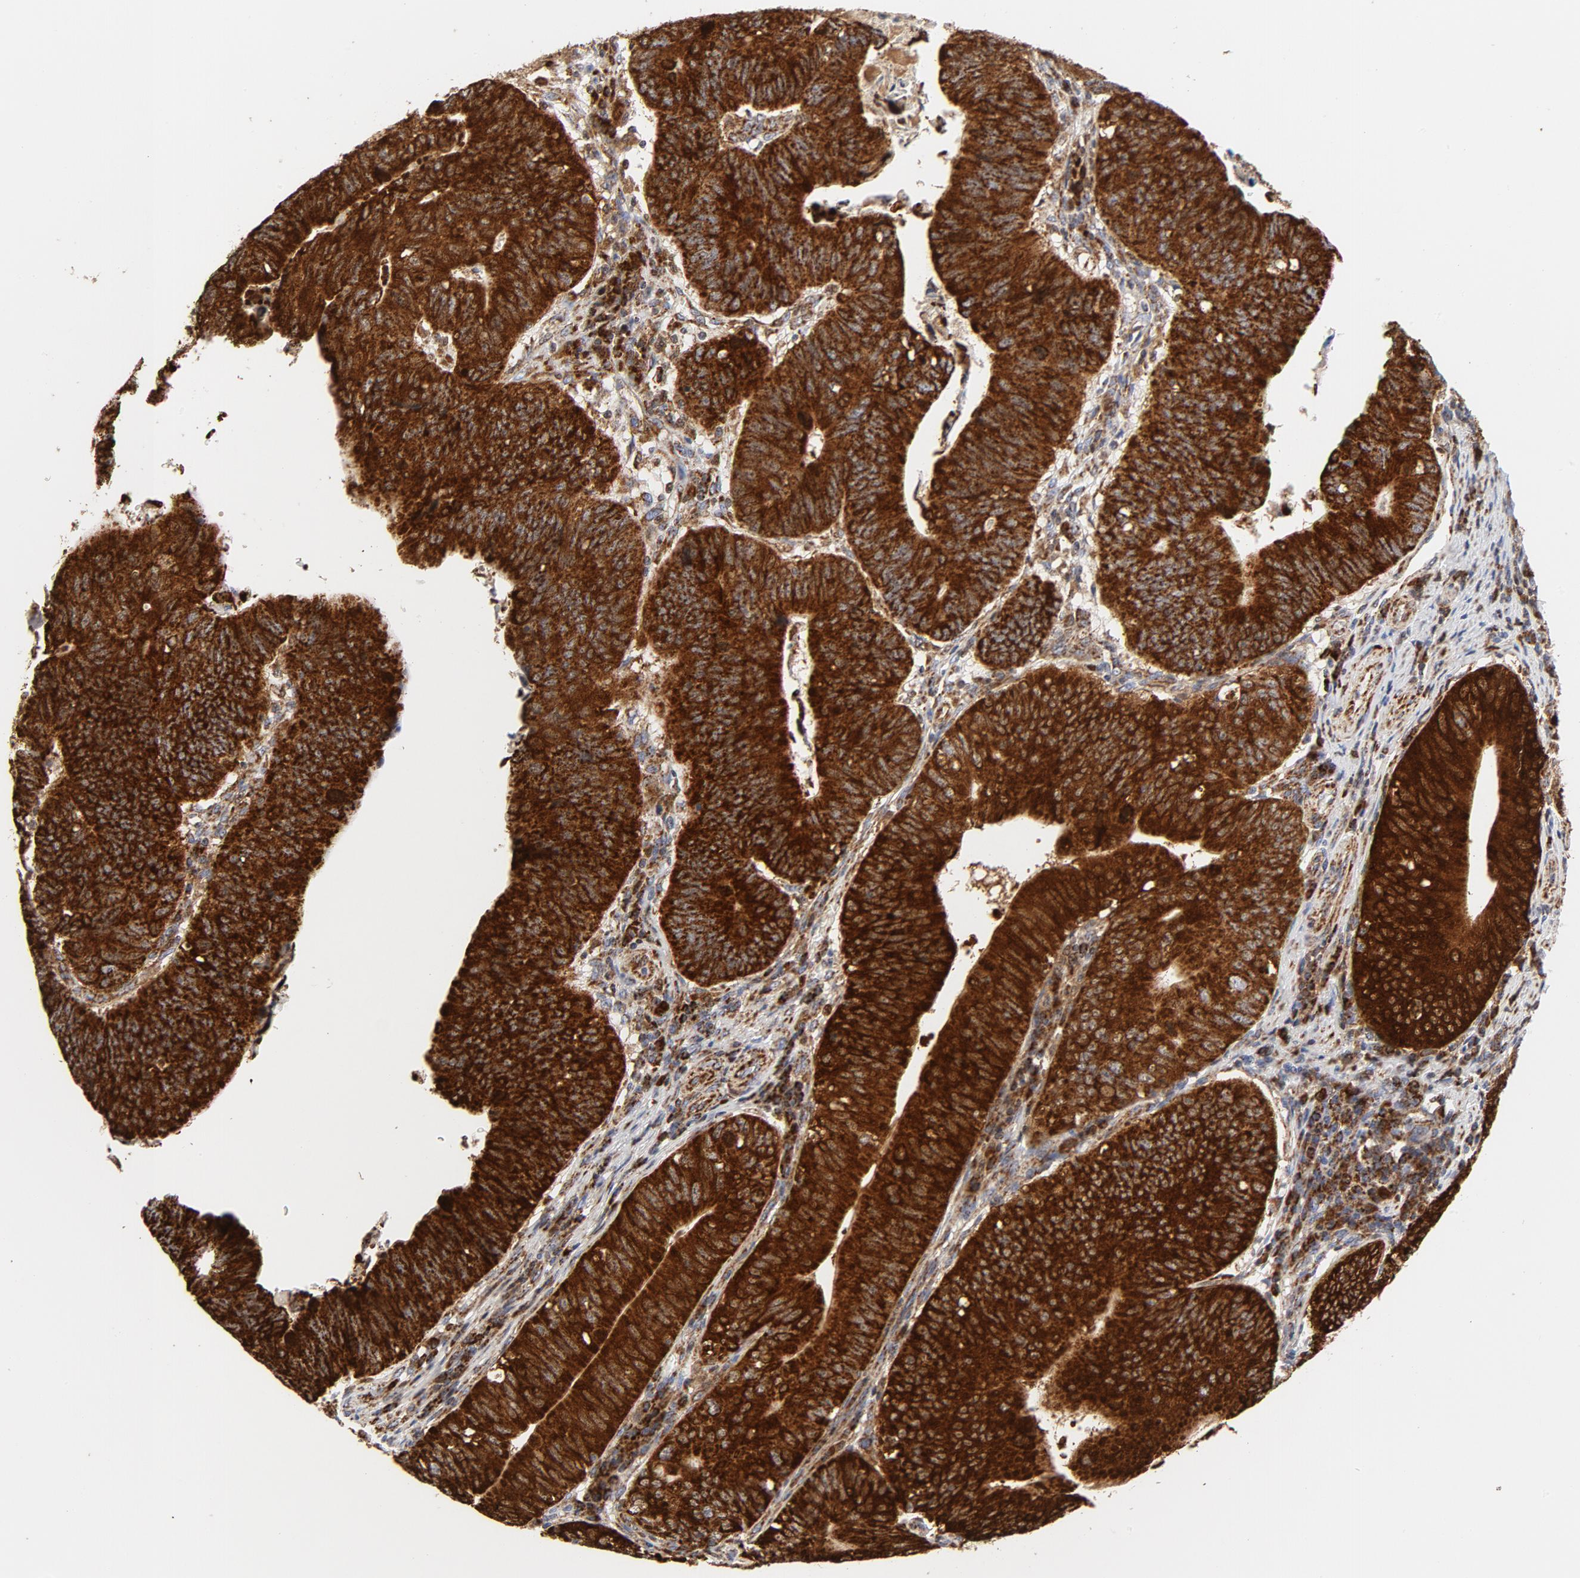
{"staining": {"intensity": "strong", "quantity": ">75%", "location": "cytoplasmic/membranous"}, "tissue": "stomach cancer", "cell_type": "Tumor cells", "image_type": "cancer", "snomed": [{"axis": "morphology", "description": "Adenocarcinoma, NOS"}, {"axis": "topography", "description": "Stomach"}], "caption": "Tumor cells exhibit high levels of strong cytoplasmic/membranous staining in approximately >75% of cells in stomach adenocarcinoma. (IHC, brightfield microscopy, high magnification).", "gene": "CYCS", "patient": {"sex": "male", "age": 59}}